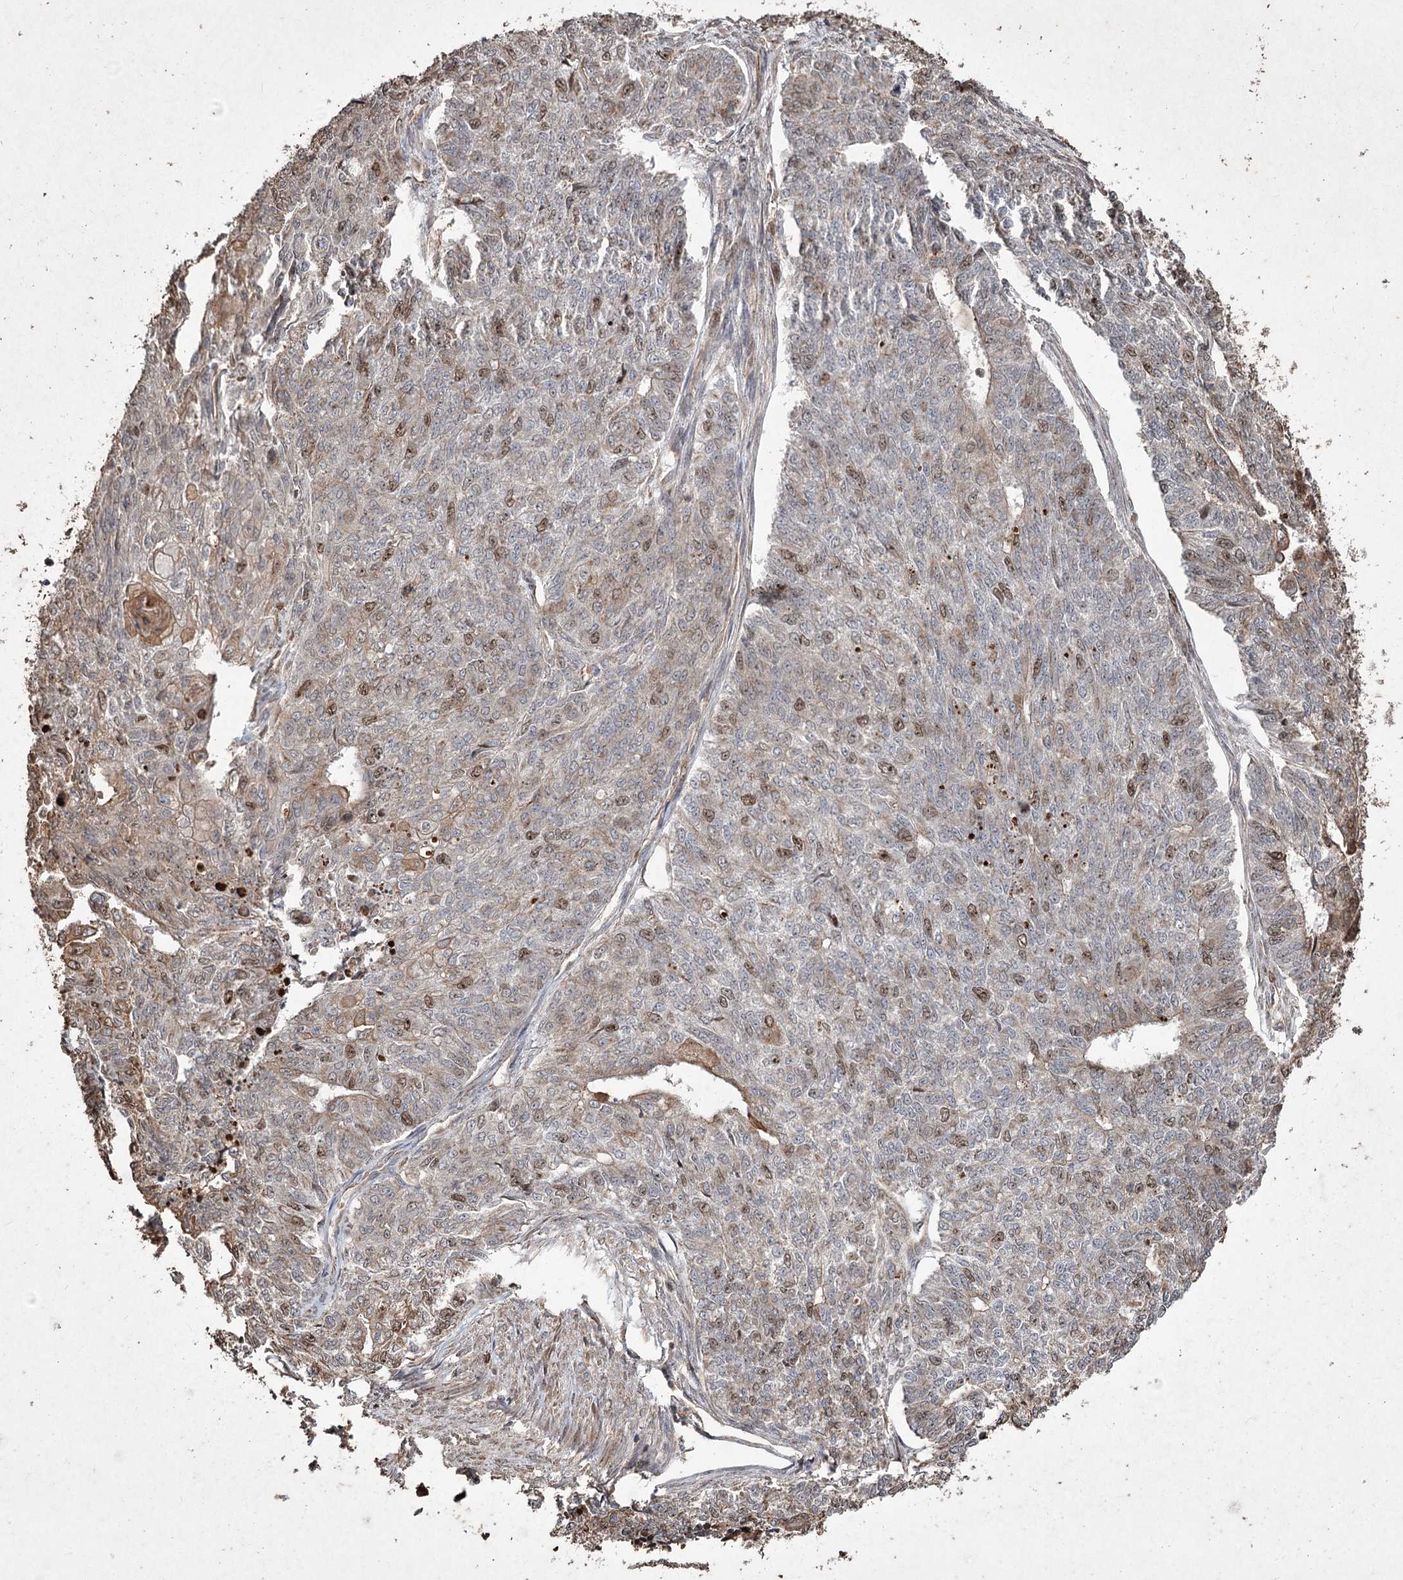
{"staining": {"intensity": "moderate", "quantity": "<25%", "location": "nuclear"}, "tissue": "endometrial cancer", "cell_type": "Tumor cells", "image_type": "cancer", "snomed": [{"axis": "morphology", "description": "Adenocarcinoma, NOS"}, {"axis": "topography", "description": "Endometrium"}], "caption": "The micrograph displays staining of endometrial cancer, revealing moderate nuclear protein staining (brown color) within tumor cells.", "gene": "PRC1", "patient": {"sex": "female", "age": 32}}